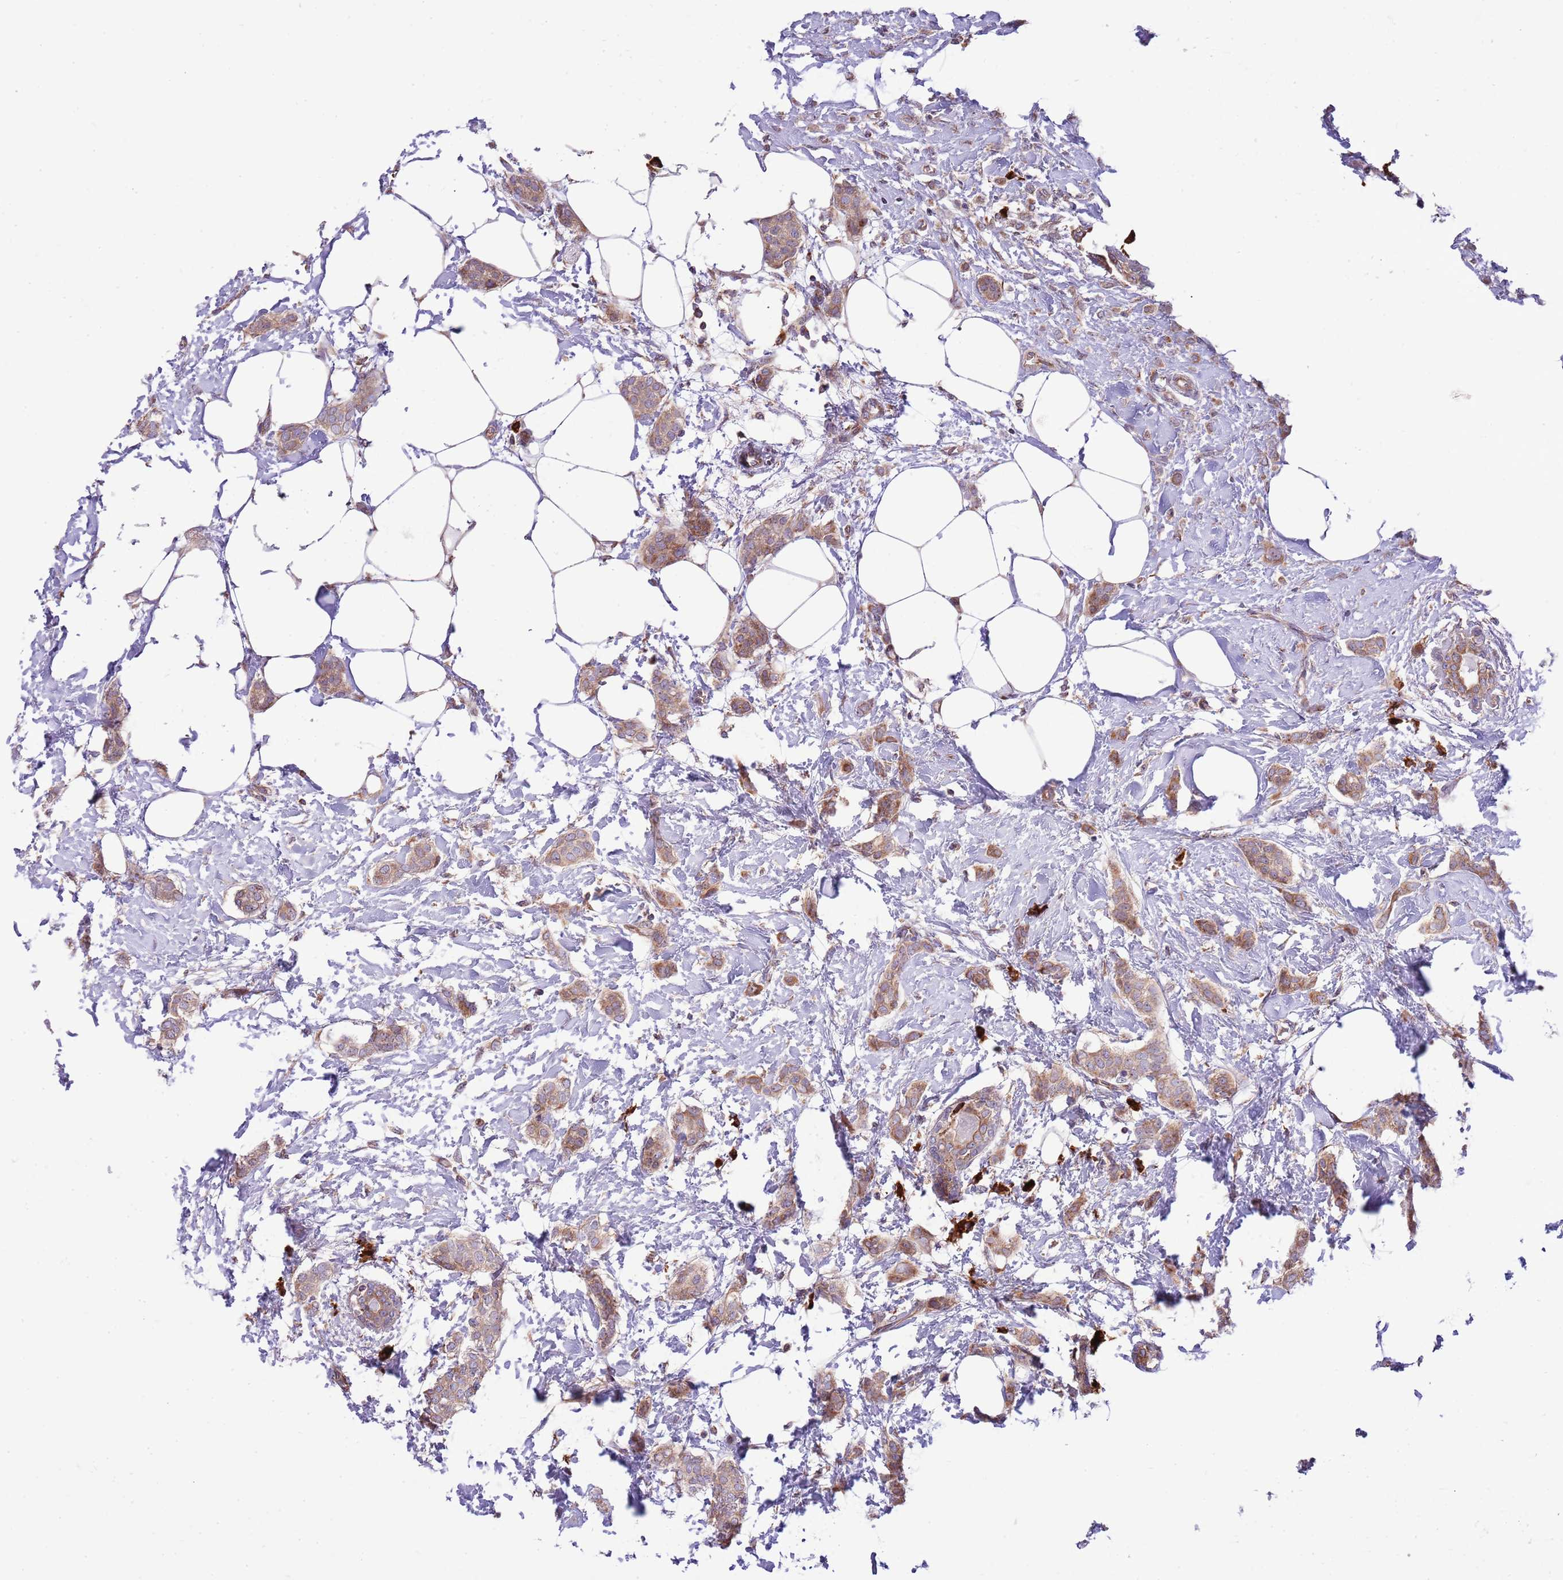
{"staining": {"intensity": "moderate", "quantity": ">75%", "location": "cytoplasmic/membranous"}, "tissue": "breast cancer", "cell_type": "Tumor cells", "image_type": "cancer", "snomed": [{"axis": "morphology", "description": "Duct carcinoma"}, {"axis": "topography", "description": "Breast"}], "caption": "A medium amount of moderate cytoplasmic/membranous expression is present in approximately >75% of tumor cells in breast cancer (invasive ductal carcinoma) tissue.", "gene": "DAND5", "patient": {"sex": "female", "age": 72}}